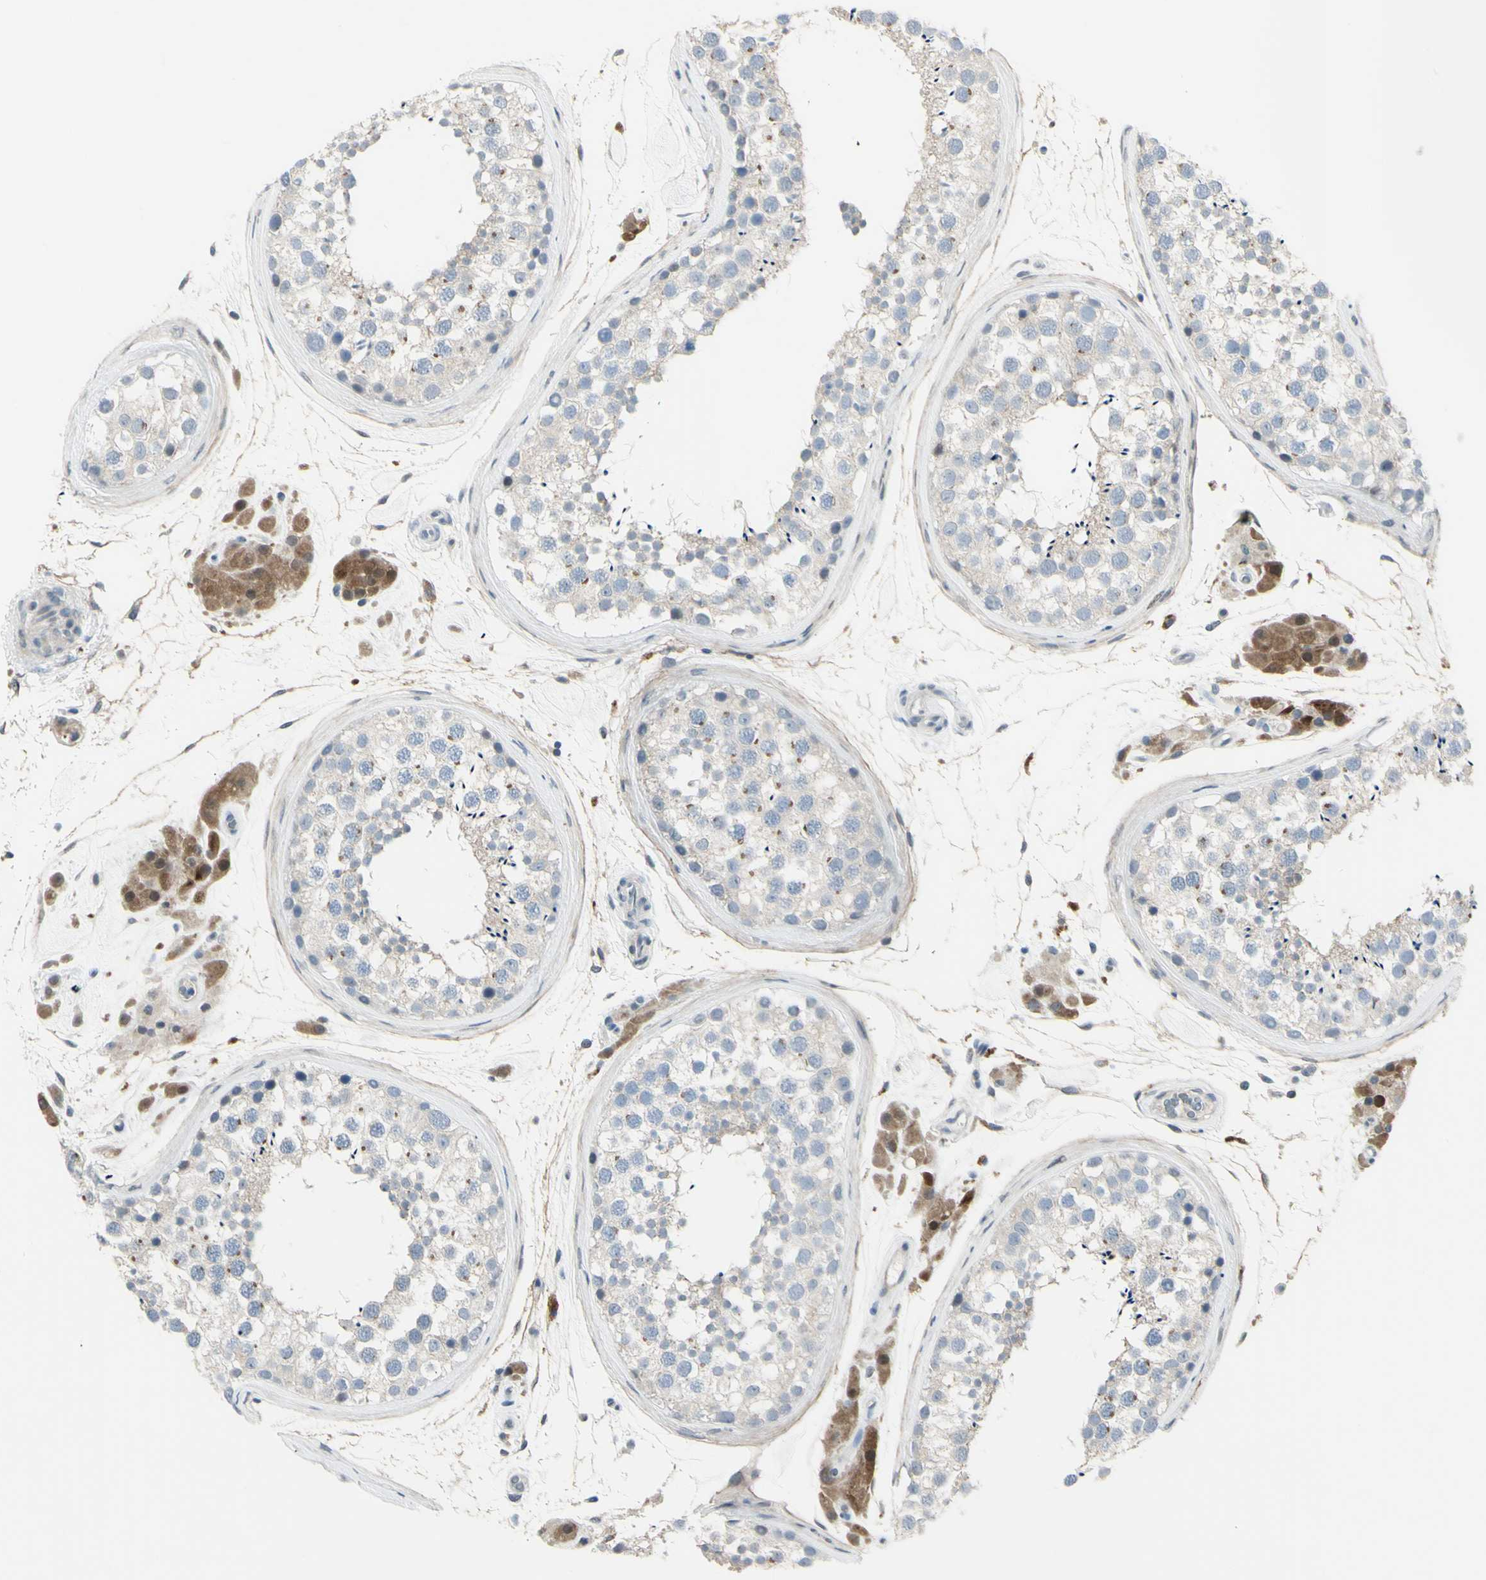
{"staining": {"intensity": "negative", "quantity": "none", "location": "none"}, "tissue": "testis", "cell_type": "Cells in seminiferous ducts", "image_type": "normal", "snomed": [{"axis": "morphology", "description": "Normal tissue, NOS"}, {"axis": "topography", "description": "Testis"}], "caption": "This image is of benign testis stained with immunohistochemistry to label a protein in brown with the nuclei are counter-stained blue. There is no positivity in cells in seminiferous ducts.", "gene": "ETNK1", "patient": {"sex": "male", "age": 46}}